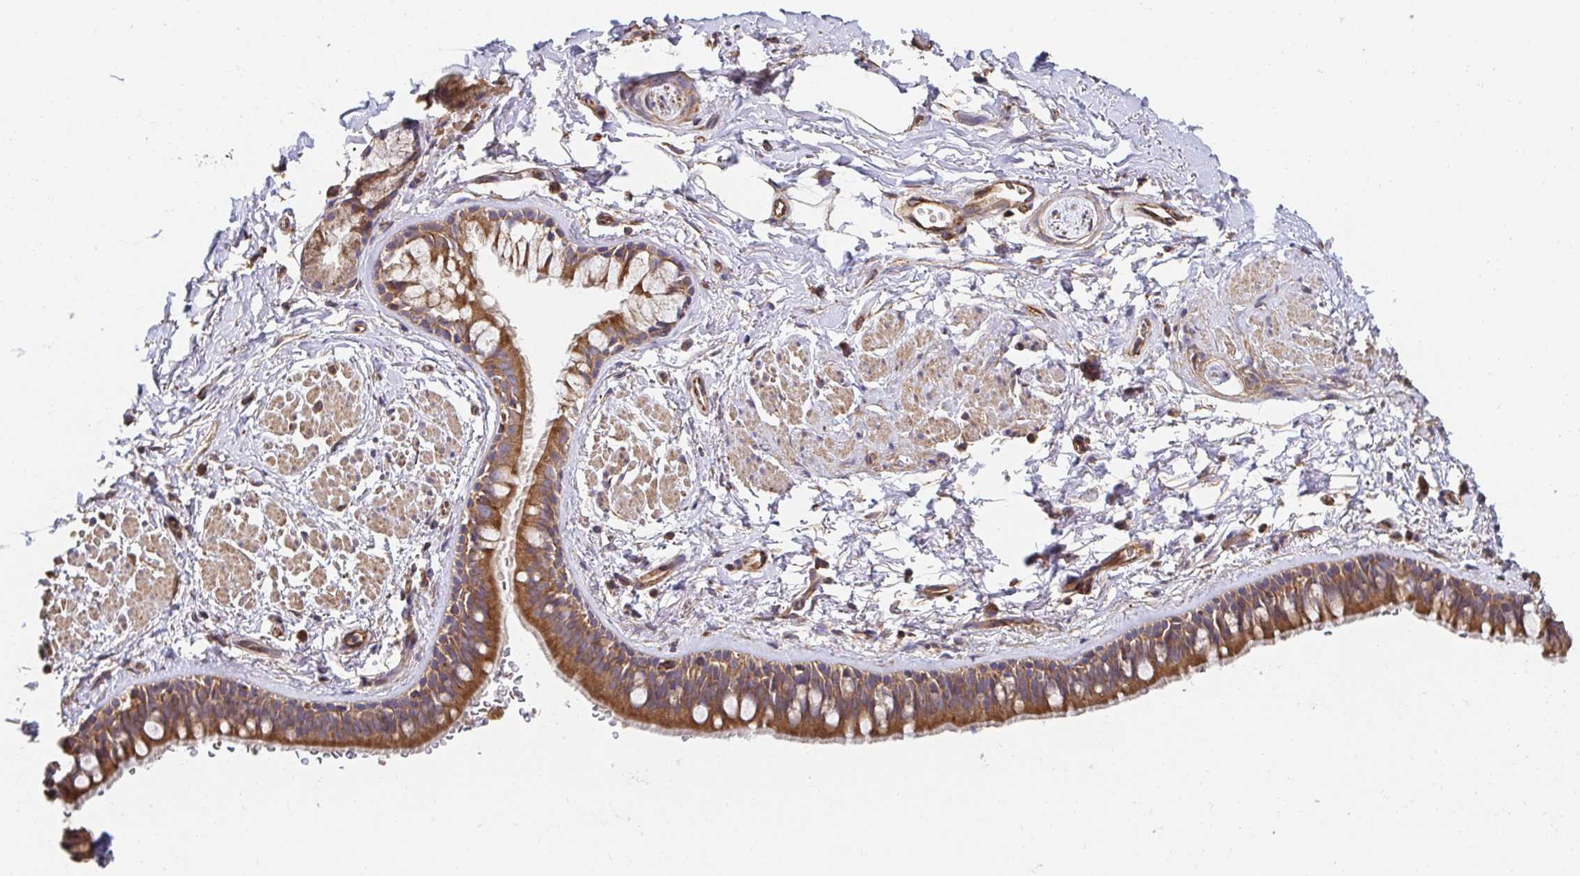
{"staining": {"intensity": "strong", "quantity": ">75%", "location": "cytoplasmic/membranous"}, "tissue": "bronchus", "cell_type": "Respiratory epithelial cells", "image_type": "normal", "snomed": [{"axis": "morphology", "description": "Normal tissue, NOS"}, {"axis": "topography", "description": "Lymph node"}, {"axis": "topography", "description": "Cartilage tissue"}, {"axis": "topography", "description": "Bronchus"}], "caption": "Brown immunohistochemical staining in benign human bronchus exhibits strong cytoplasmic/membranous expression in about >75% of respiratory epithelial cells.", "gene": "APBB1", "patient": {"sex": "female", "age": 70}}